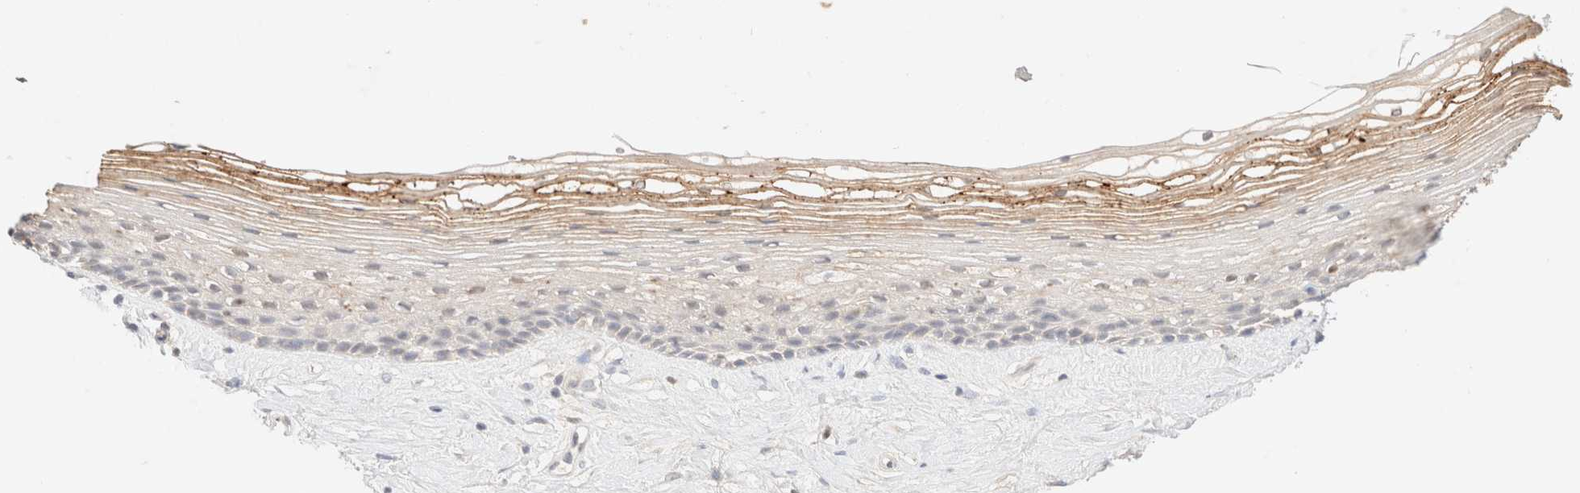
{"staining": {"intensity": "moderate", "quantity": "<25%", "location": "cytoplasmic/membranous"}, "tissue": "vagina", "cell_type": "Squamous epithelial cells", "image_type": "normal", "snomed": [{"axis": "morphology", "description": "Normal tissue, NOS"}, {"axis": "topography", "description": "Vagina"}], "caption": "Human vagina stained with a brown dye shows moderate cytoplasmic/membranous positive positivity in about <25% of squamous epithelial cells.", "gene": "SNTB1", "patient": {"sex": "female", "age": 46}}